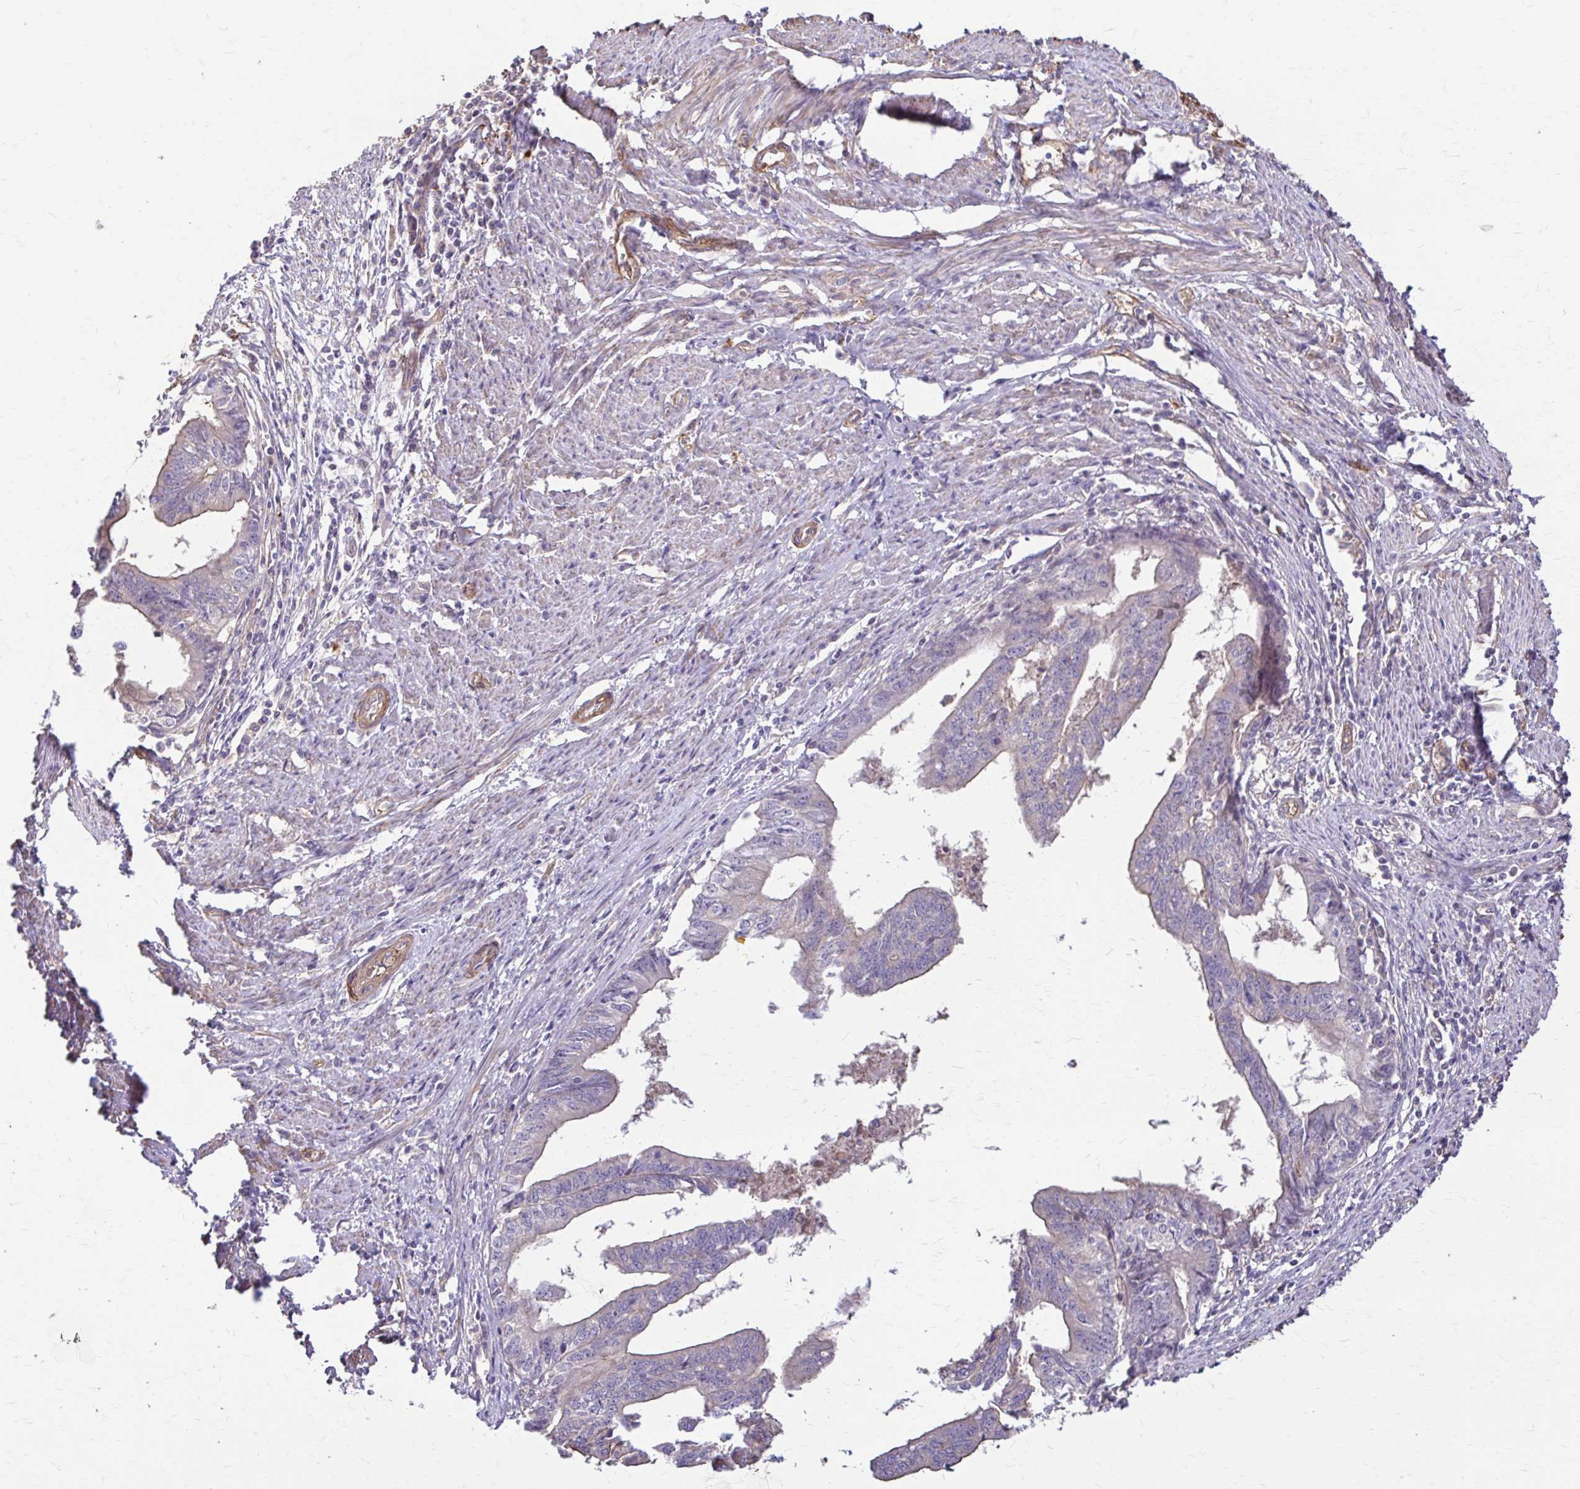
{"staining": {"intensity": "negative", "quantity": "none", "location": "none"}, "tissue": "endometrial cancer", "cell_type": "Tumor cells", "image_type": "cancer", "snomed": [{"axis": "morphology", "description": "Adenocarcinoma, NOS"}, {"axis": "topography", "description": "Endometrium"}], "caption": "The histopathology image demonstrates no staining of tumor cells in endometrial cancer.", "gene": "DSP", "patient": {"sex": "female", "age": 65}}